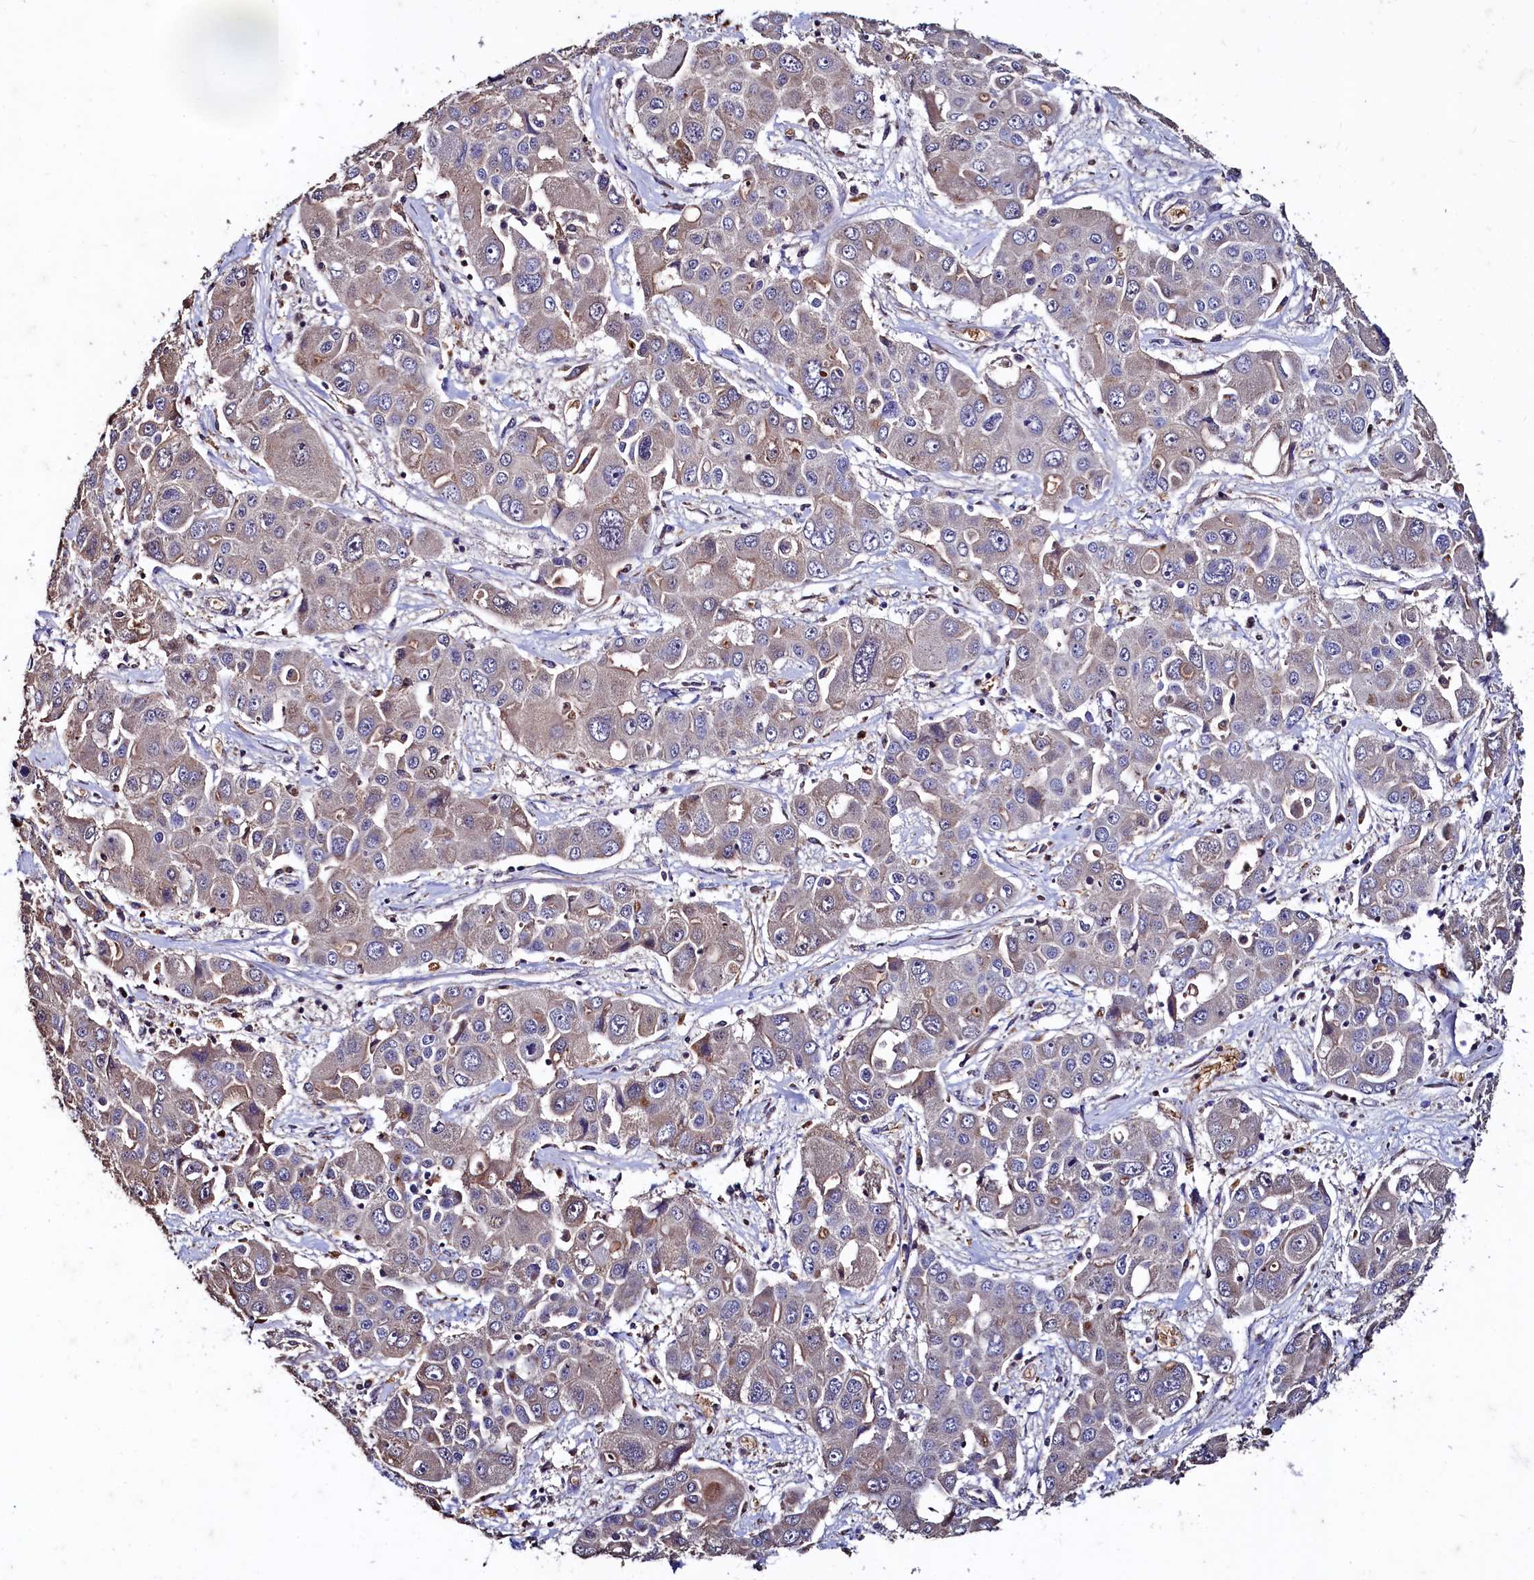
{"staining": {"intensity": "weak", "quantity": "<25%", "location": "cytoplasmic/membranous"}, "tissue": "liver cancer", "cell_type": "Tumor cells", "image_type": "cancer", "snomed": [{"axis": "morphology", "description": "Cholangiocarcinoma"}, {"axis": "topography", "description": "Liver"}], "caption": "Liver cancer was stained to show a protein in brown. There is no significant expression in tumor cells.", "gene": "CSTPP1", "patient": {"sex": "male", "age": 67}}